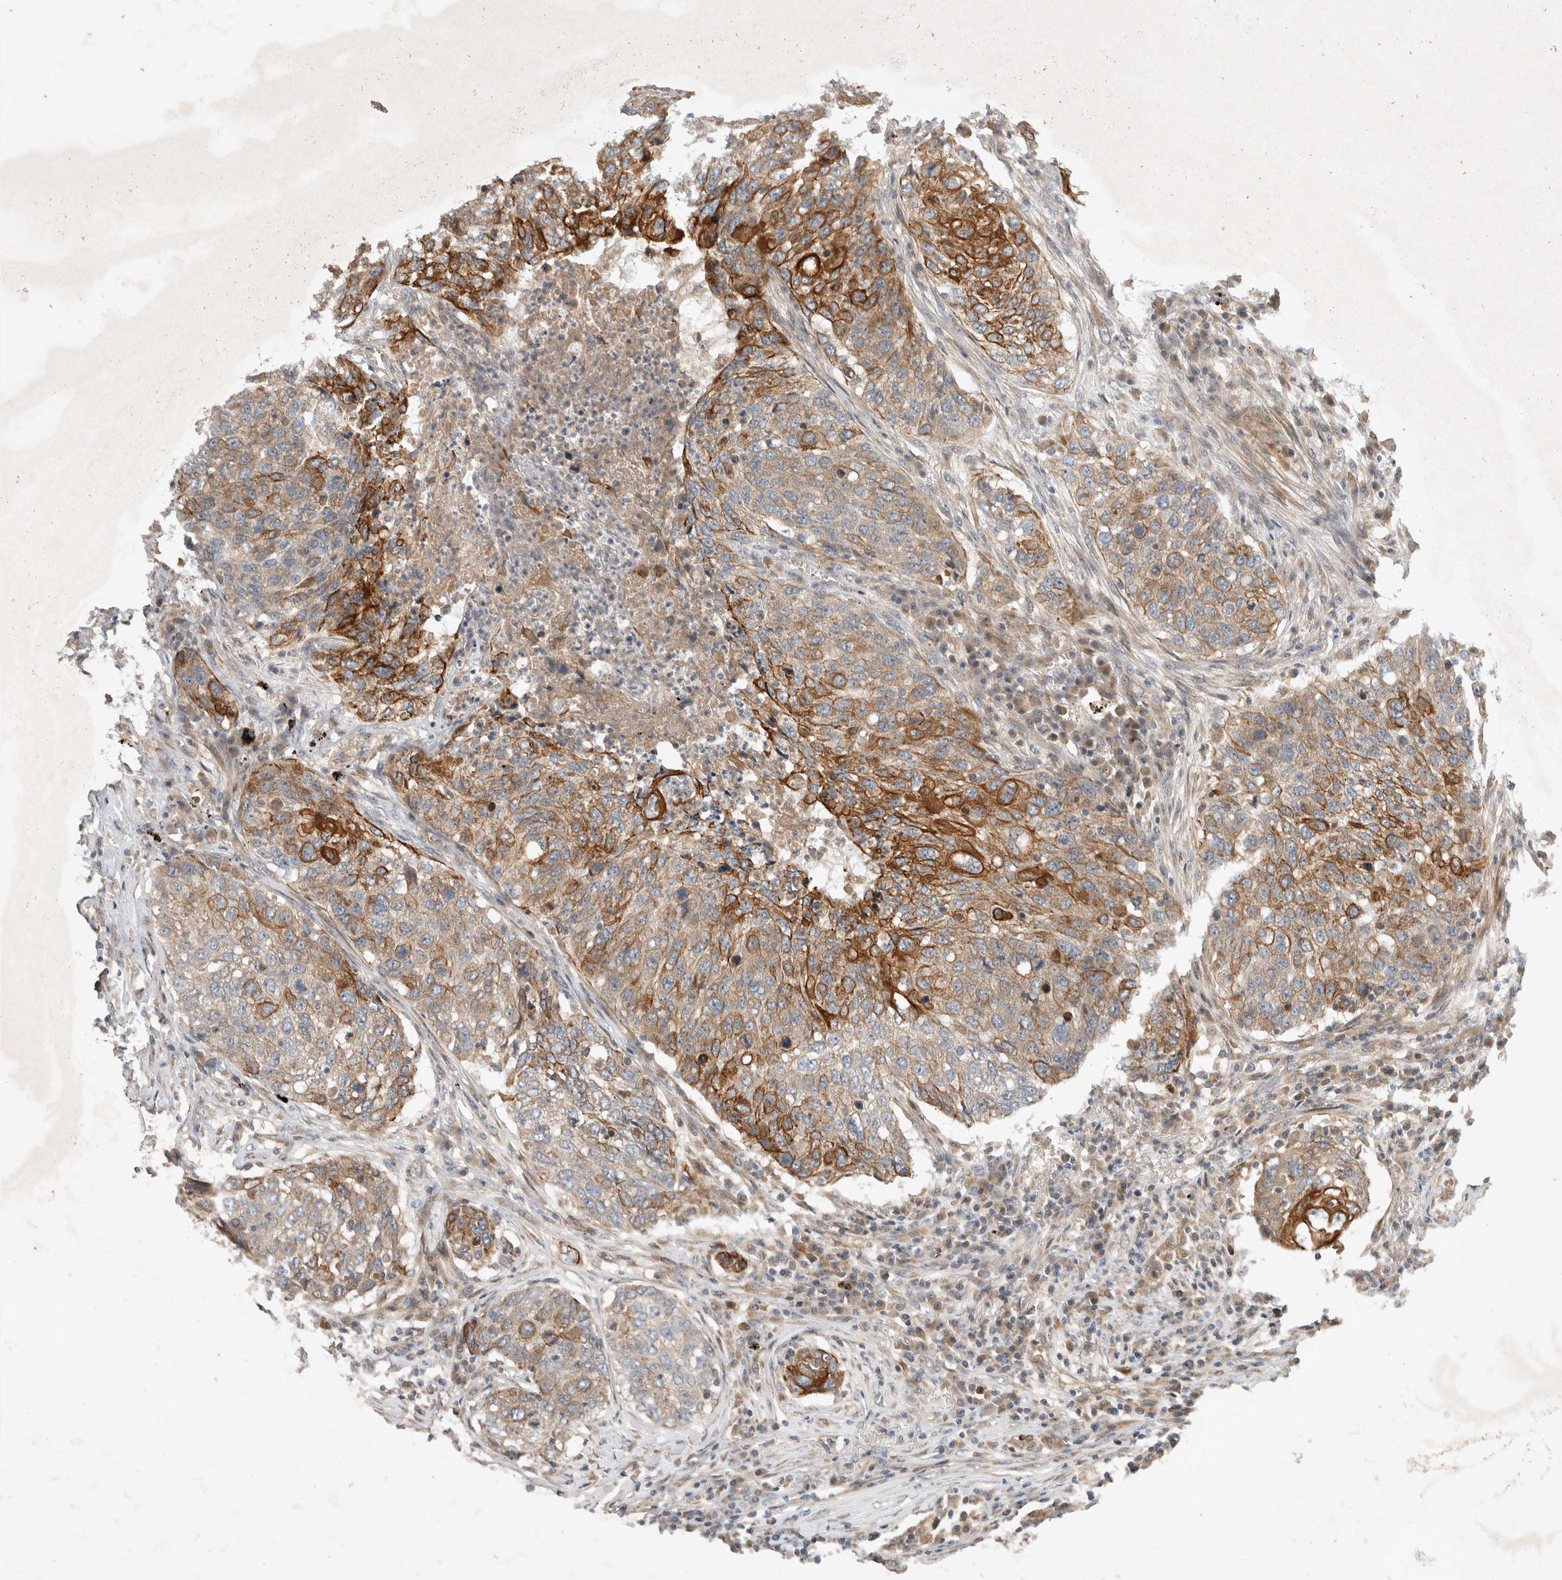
{"staining": {"intensity": "moderate", "quantity": ">75%", "location": "cytoplasmic/membranous"}, "tissue": "lung cancer", "cell_type": "Tumor cells", "image_type": "cancer", "snomed": [{"axis": "morphology", "description": "Squamous cell carcinoma, NOS"}, {"axis": "topography", "description": "Lung"}], "caption": "About >75% of tumor cells in lung cancer exhibit moderate cytoplasmic/membranous protein staining as visualized by brown immunohistochemical staining.", "gene": "ARMC9", "patient": {"sex": "female", "age": 63}}